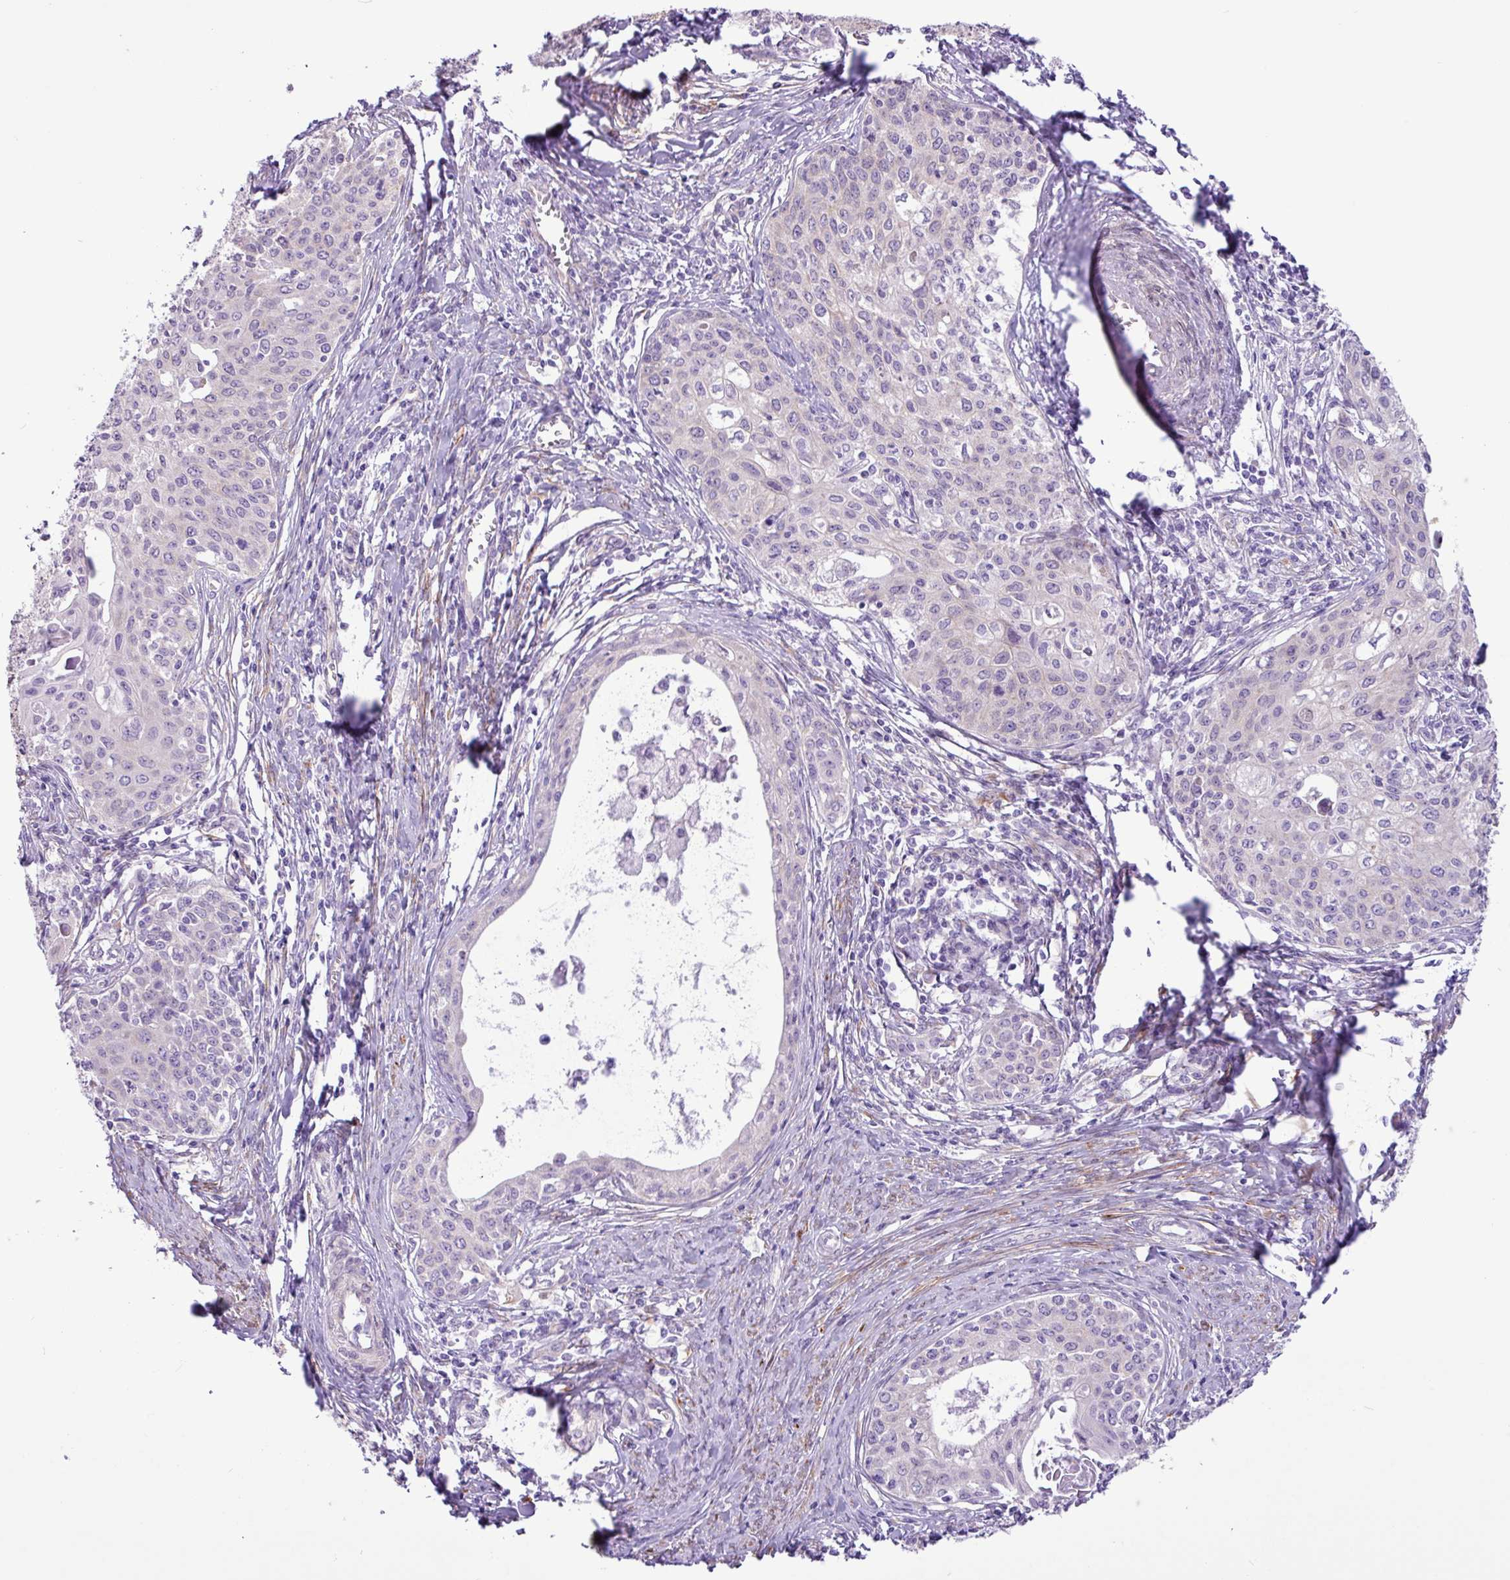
{"staining": {"intensity": "negative", "quantity": "none", "location": "none"}, "tissue": "cervical cancer", "cell_type": "Tumor cells", "image_type": "cancer", "snomed": [{"axis": "morphology", "description": "Squamous cell carcinoma, NOS"}, {"axis": "morphology", "description": "Adenocarcinoma, NOS"}, {"axis": "topography", "description": "Cervix"}], "caption": "Adenocarcinoma (cervical) was stained to show a protein in brown. There is no significant expression in tumor cells.", "gene": "SLC38A1", "patient": {"sex": "female", "age": 52}}